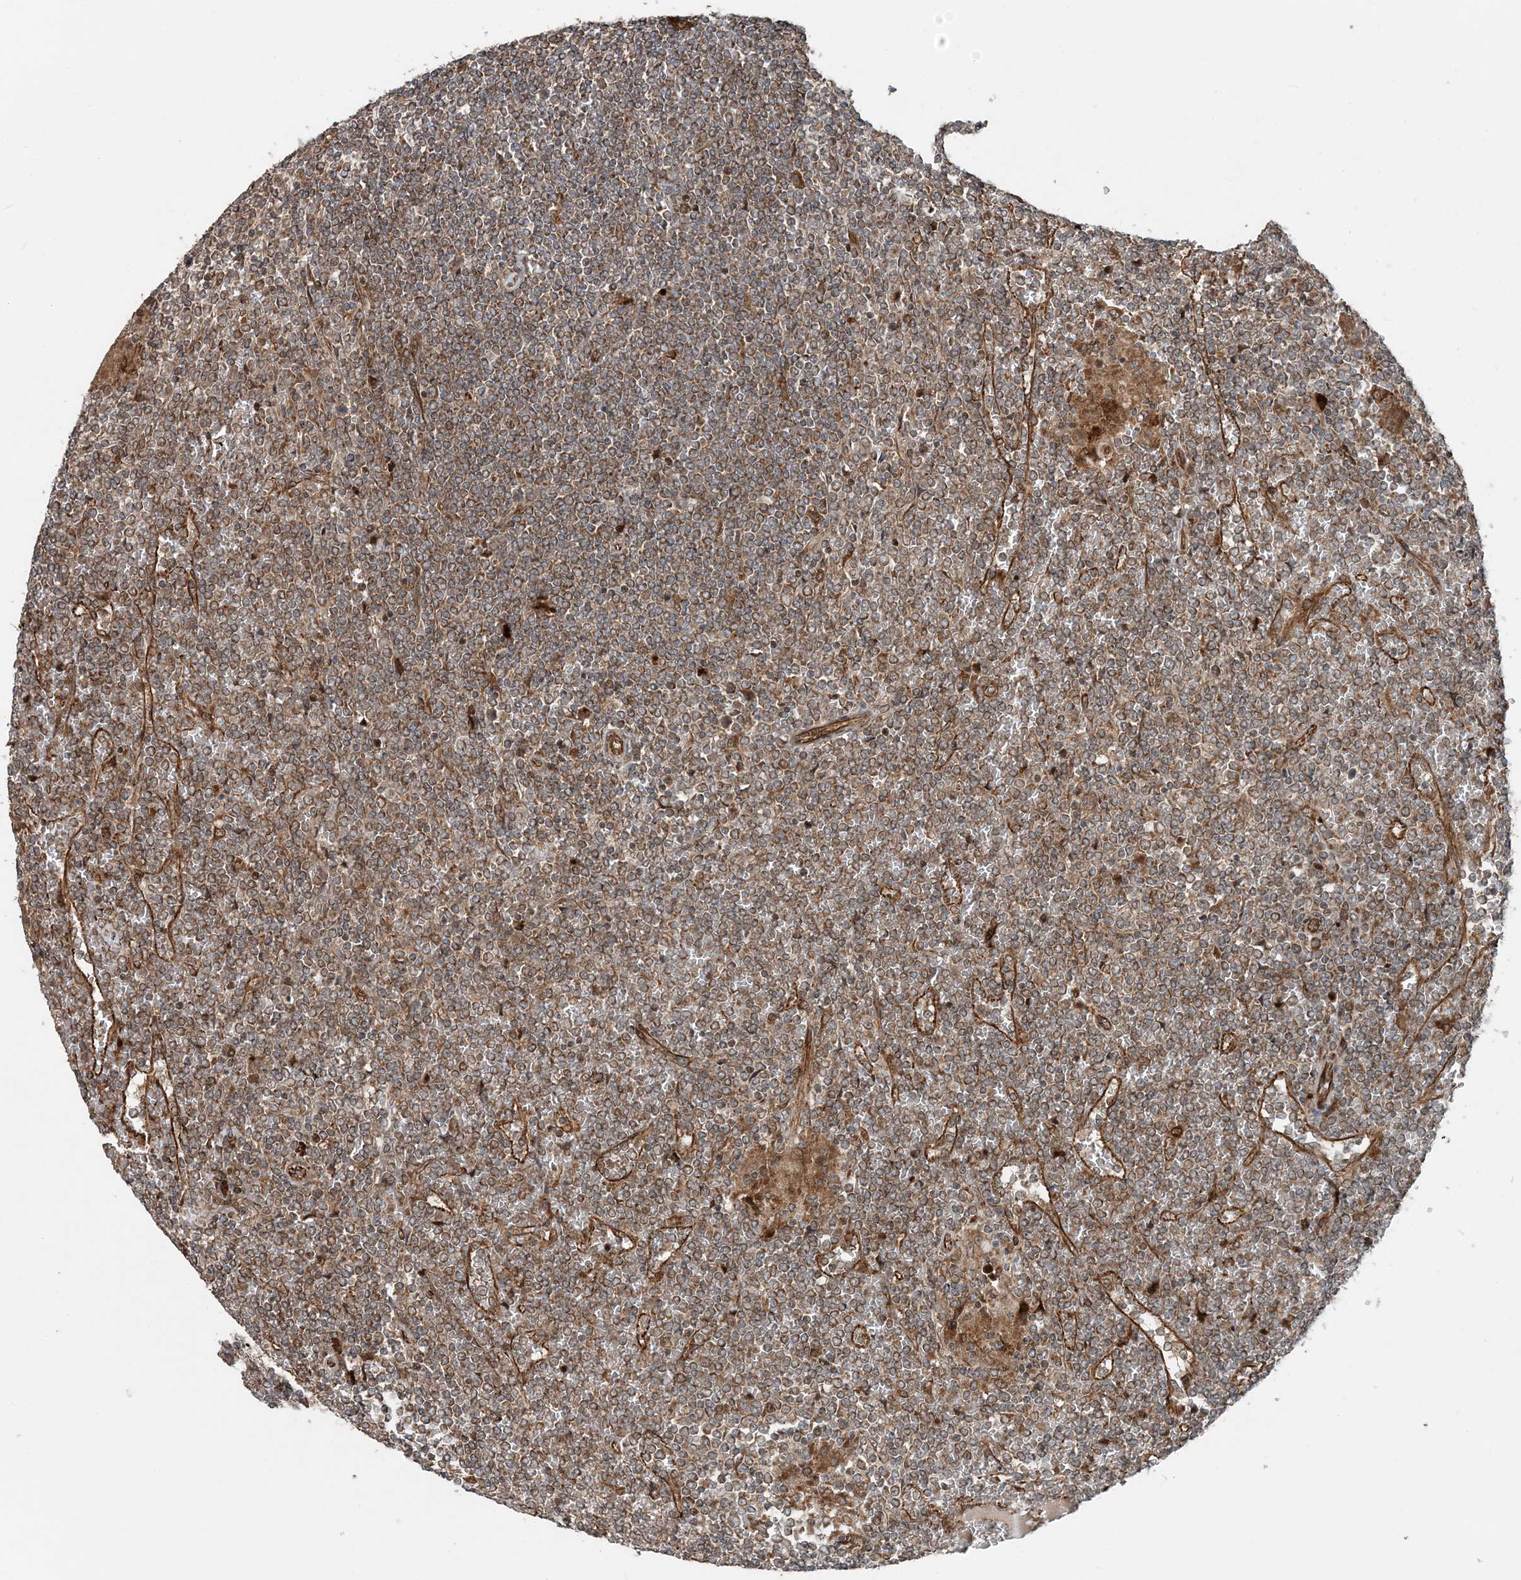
{"staining": {"intensity": "weak", "quantity": ">75%", "location": "cytoplasmic/membranous"}, "tissue": "lymphoma", "cell_type": "Tumor cells", "image_type": "cancer", "snomed": [{"axis": "morphology", "description": "Malignant lymphoma, non-Hodgkin's type, Low grade"}, {"axis": "topography", "description": "Spleen"}], "caption": "Immunohistochemistry image of human lymphoma stained for a protein (brown), which demonstrates low levels of weak cytoplasmic/membranous positivity in approximately >75% of tumor cells.", "gene": "EDEM2", "patient": {"sex": "female", "age": 19}}